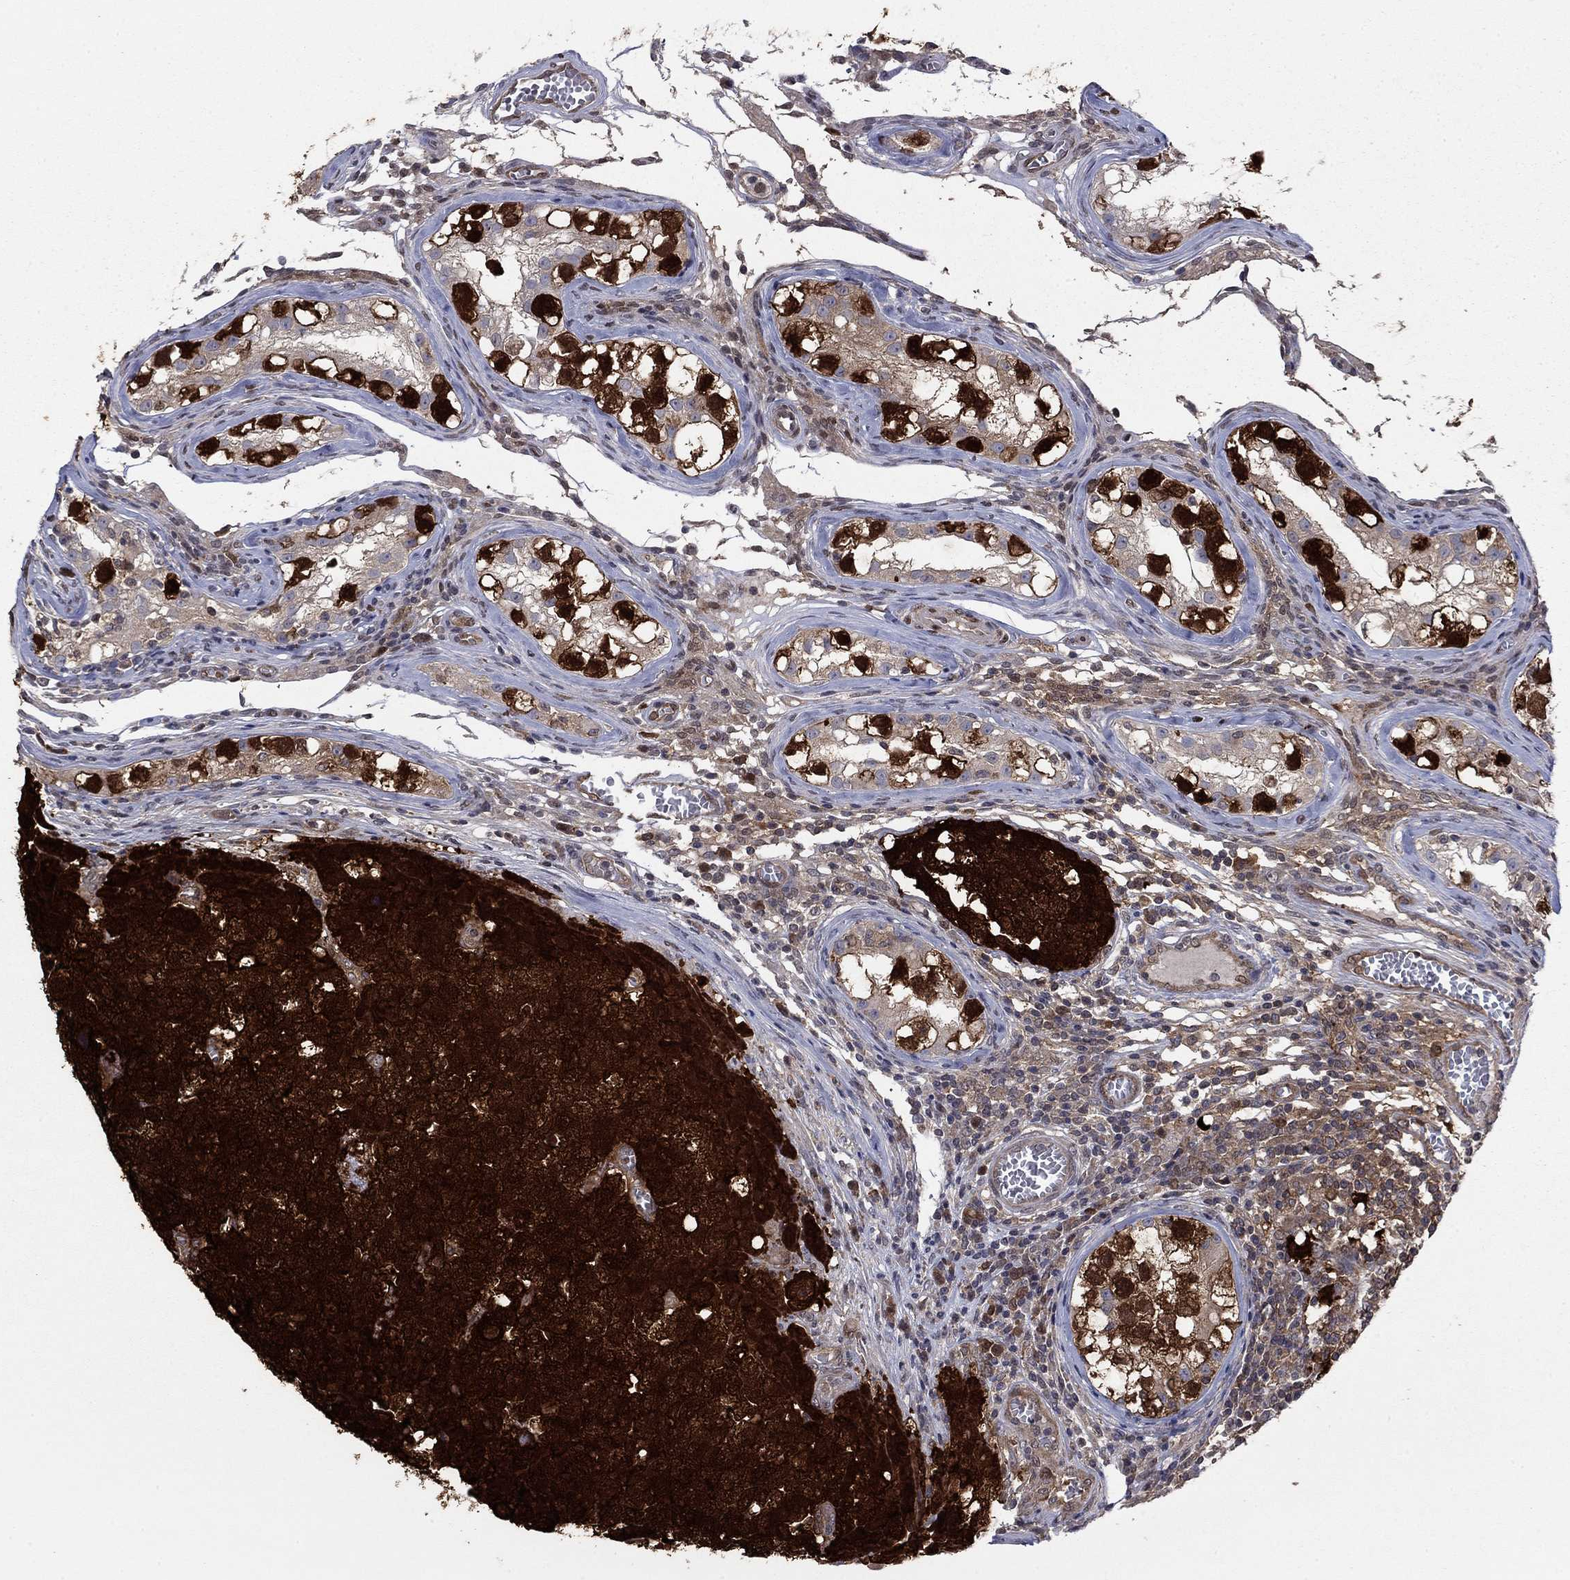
{"staining": {"intensity": "strong", "quantity": ">75%", "location": "cytoplasmic/membranous"}, "tissue": "testis cancer", "cell_type": "Tumor cells", "image_type": "cancer", "snomed": [{"axis": "morphology", "description": "Carcinoma, Embryonal, NOS"}, {"axis": "topography", "description": "Testis"}], "caption": "Brown immunohistochemical staining in human embryonal carcinoma (testis) shows strong cytoplasmic/membranous staining in approximately >75% of tumor cells. Nuclei are stained in blue.", "gene": "FKBP4", "patient": {"sex": "male", "age": 23}}